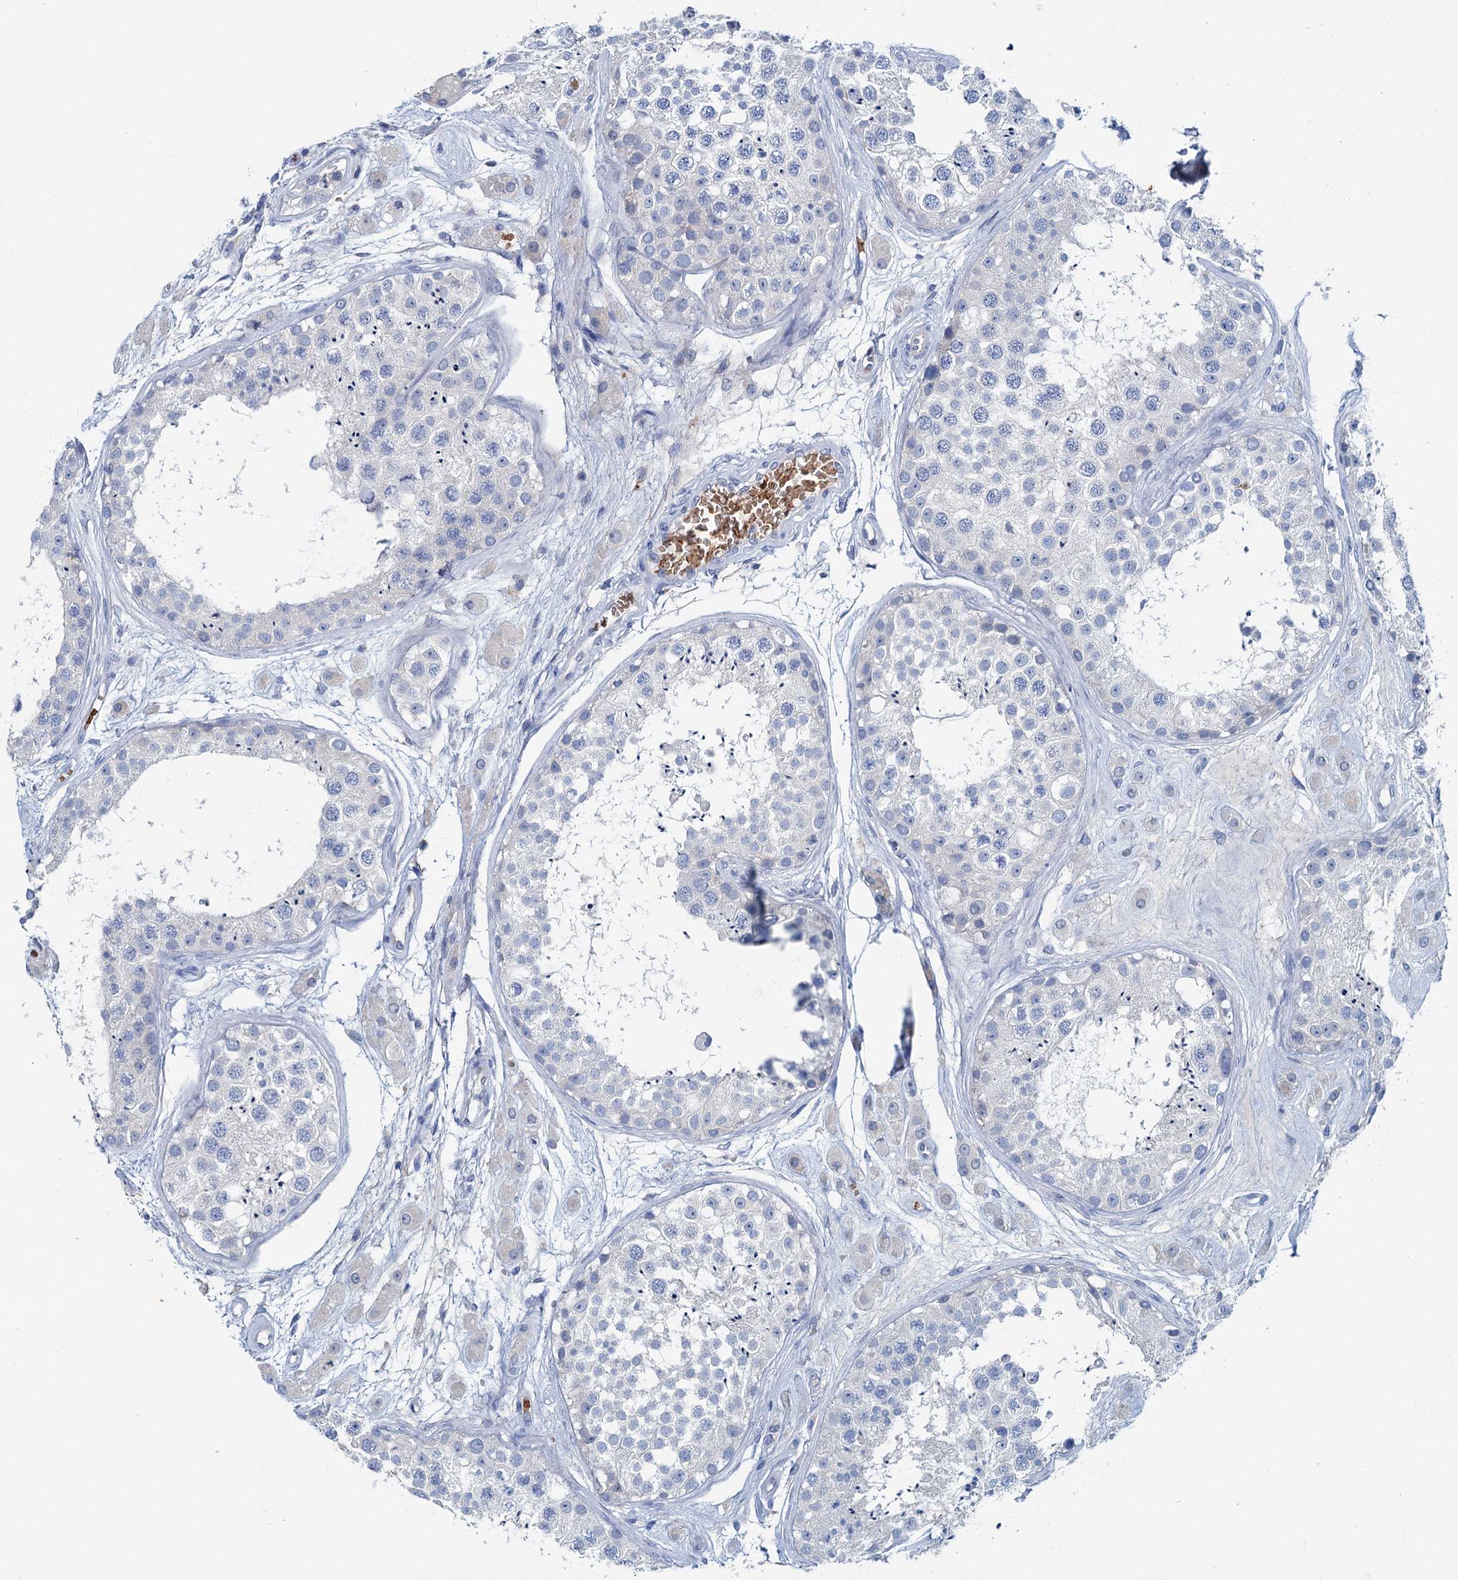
{"staining": {"intensity": "negative", "quantity": "none", "location": "none"}, "tissue": "testis", "cell_type": "Cells in seminiferous ducts", "image_type": "normal", "snomed": [{"axis": "morphology", "description": "Normal tissue, NOS"}, {"axis": "topography", "description": "Testis"}], "caption": "DAB (3,3'-diaminobenzidine) immunohistochemical staining of normal testis displays no significant staining in cells in seminiferous ducts. (Stains: DAB immunohistochemistry (IHC) with hematoxylin counter stain, Microscopy: brightfield microscopy at high magnification).", "gene": "ATG2A", "patient": {"sex": "male", "age": 25}}